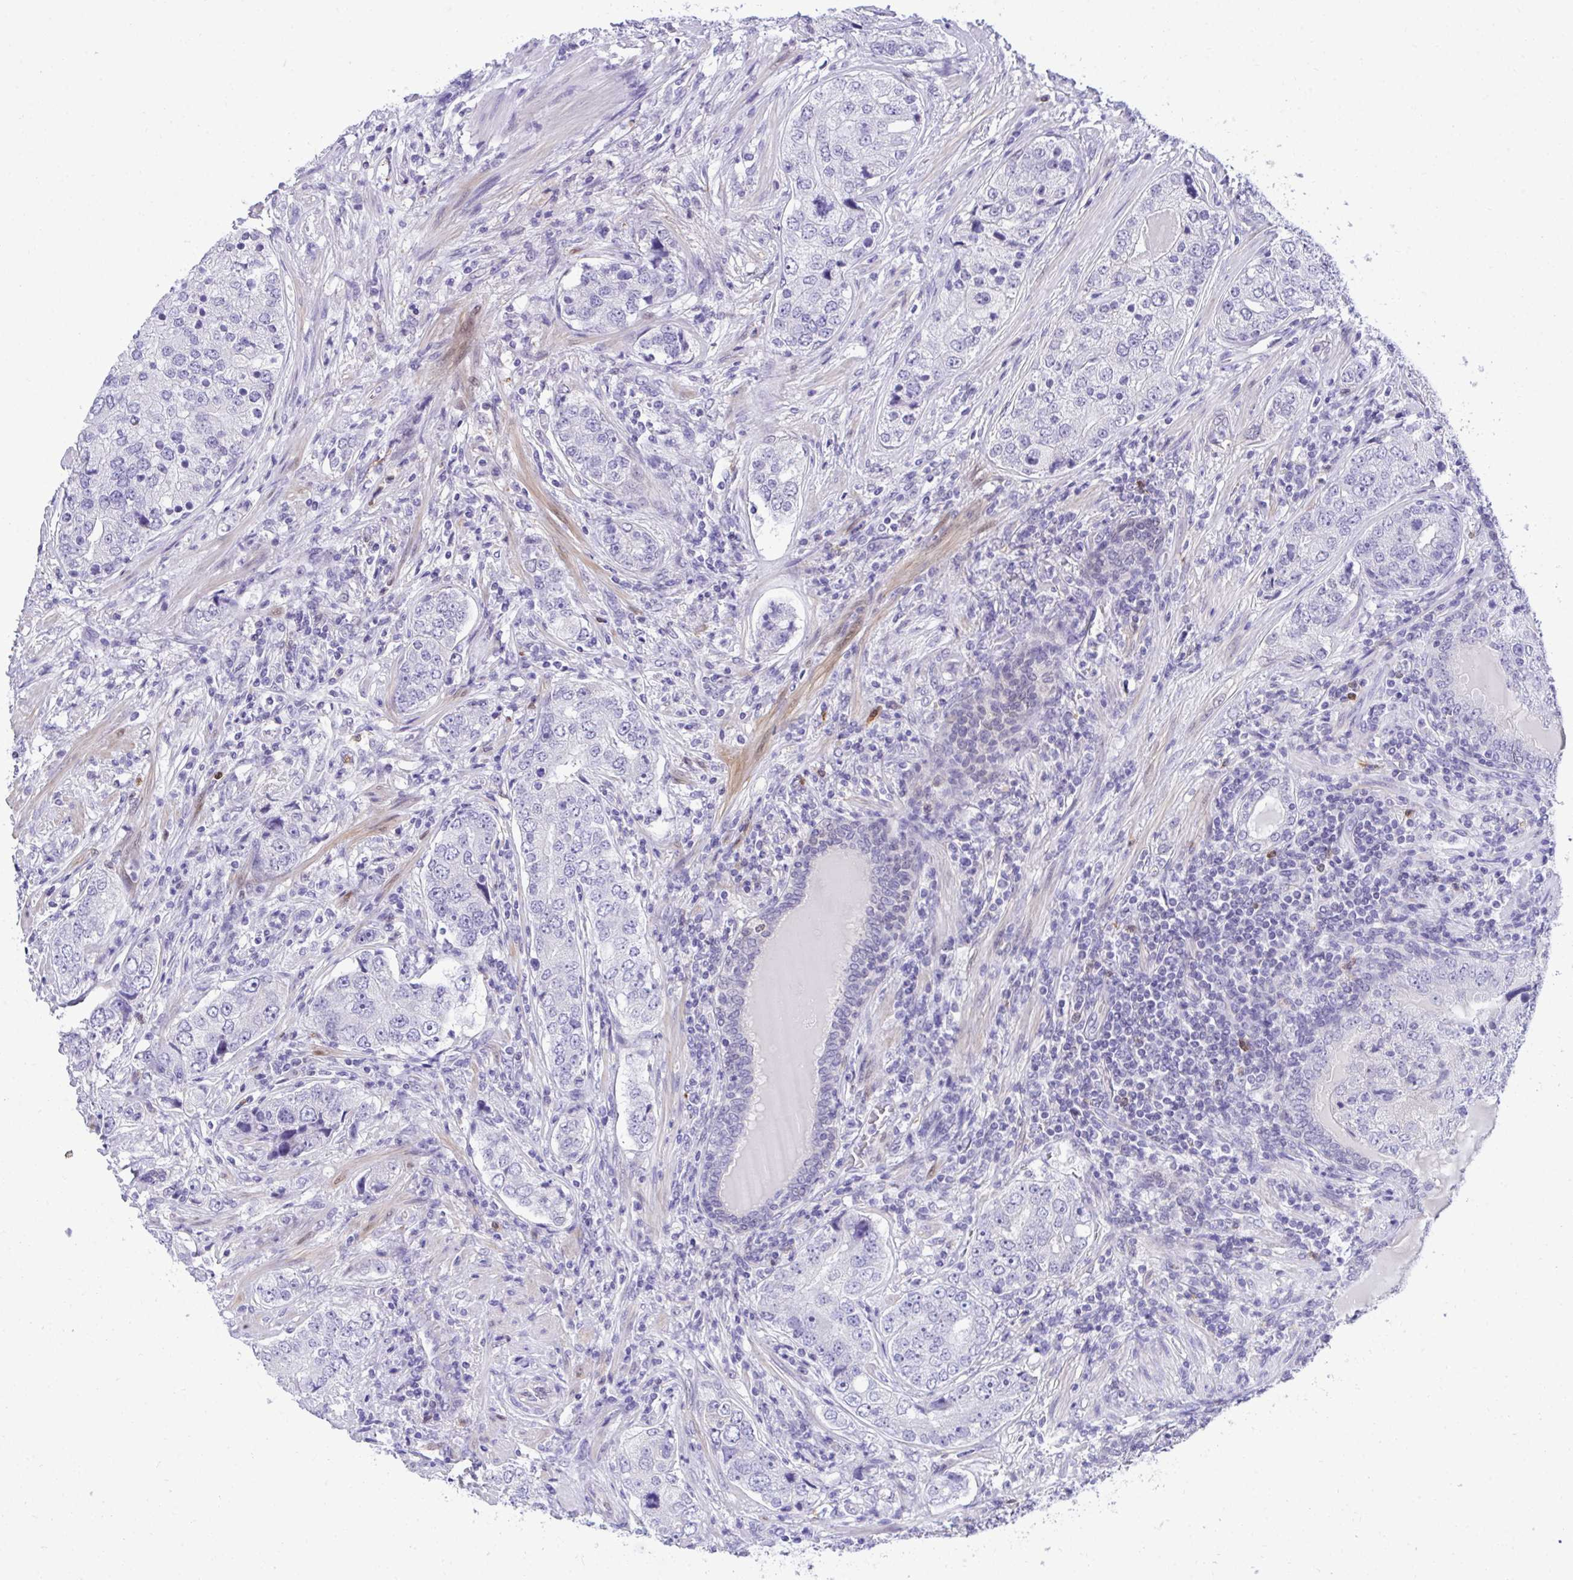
{"staining": {"intensity": "negative", "quantity": "none", "location": "none"}, "tissue": "prostate cancer", "cell_type": "Tumor cells", "image_type": "cancer", "snomed": [{"axis": "morphology", "description": "Adenocarcinoma, High grade"}, {"axis": "topography", "description": "Prostate"}], "caption": "Immunohistochemistry (IHC) micrograph of prostate cancer stained for a protein (brown), which displays no expression in tumor cells.", "gene": "PGM2L1", "patient": {"sex": "male", "age": 60}}